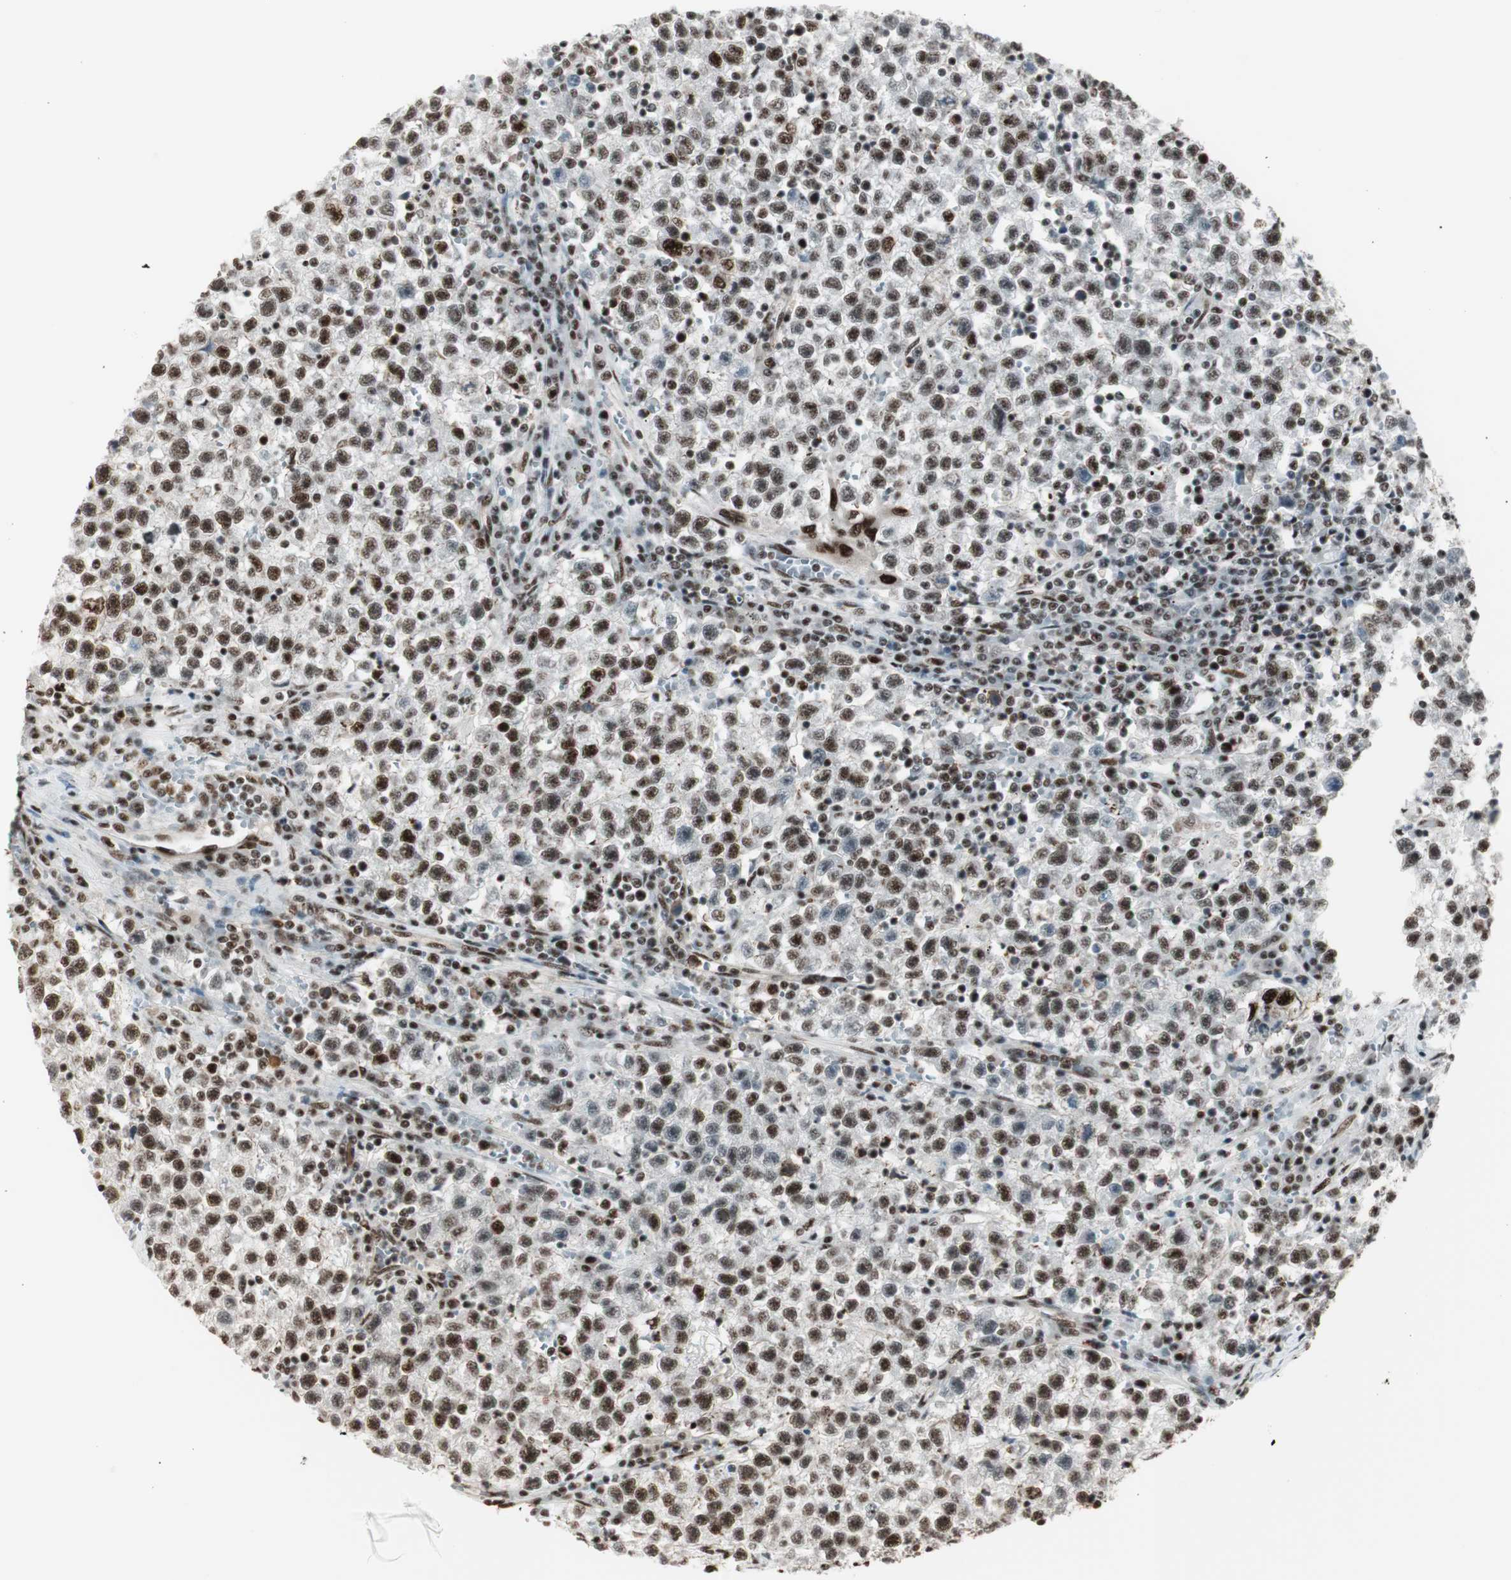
{"staining": {"intensity": "strong", "quantity": ">75%", "location": "nuclear"}, "tissue": "testis cancer", "cell_type": "Tumor cells", "image_type": "cancer", "snomed": [{"axis": "morphology", "description": "Seminoma, NOS"}, {"axis": "topography", "description": "Testis"}], "caption": "This micrograph reveals IHC staining of testis seminoma, with high strong nuclear expression in approximately >75% of tumor cells.", "gene": "HEXIM1", "patient": {"sex": "male", "age": 22}}